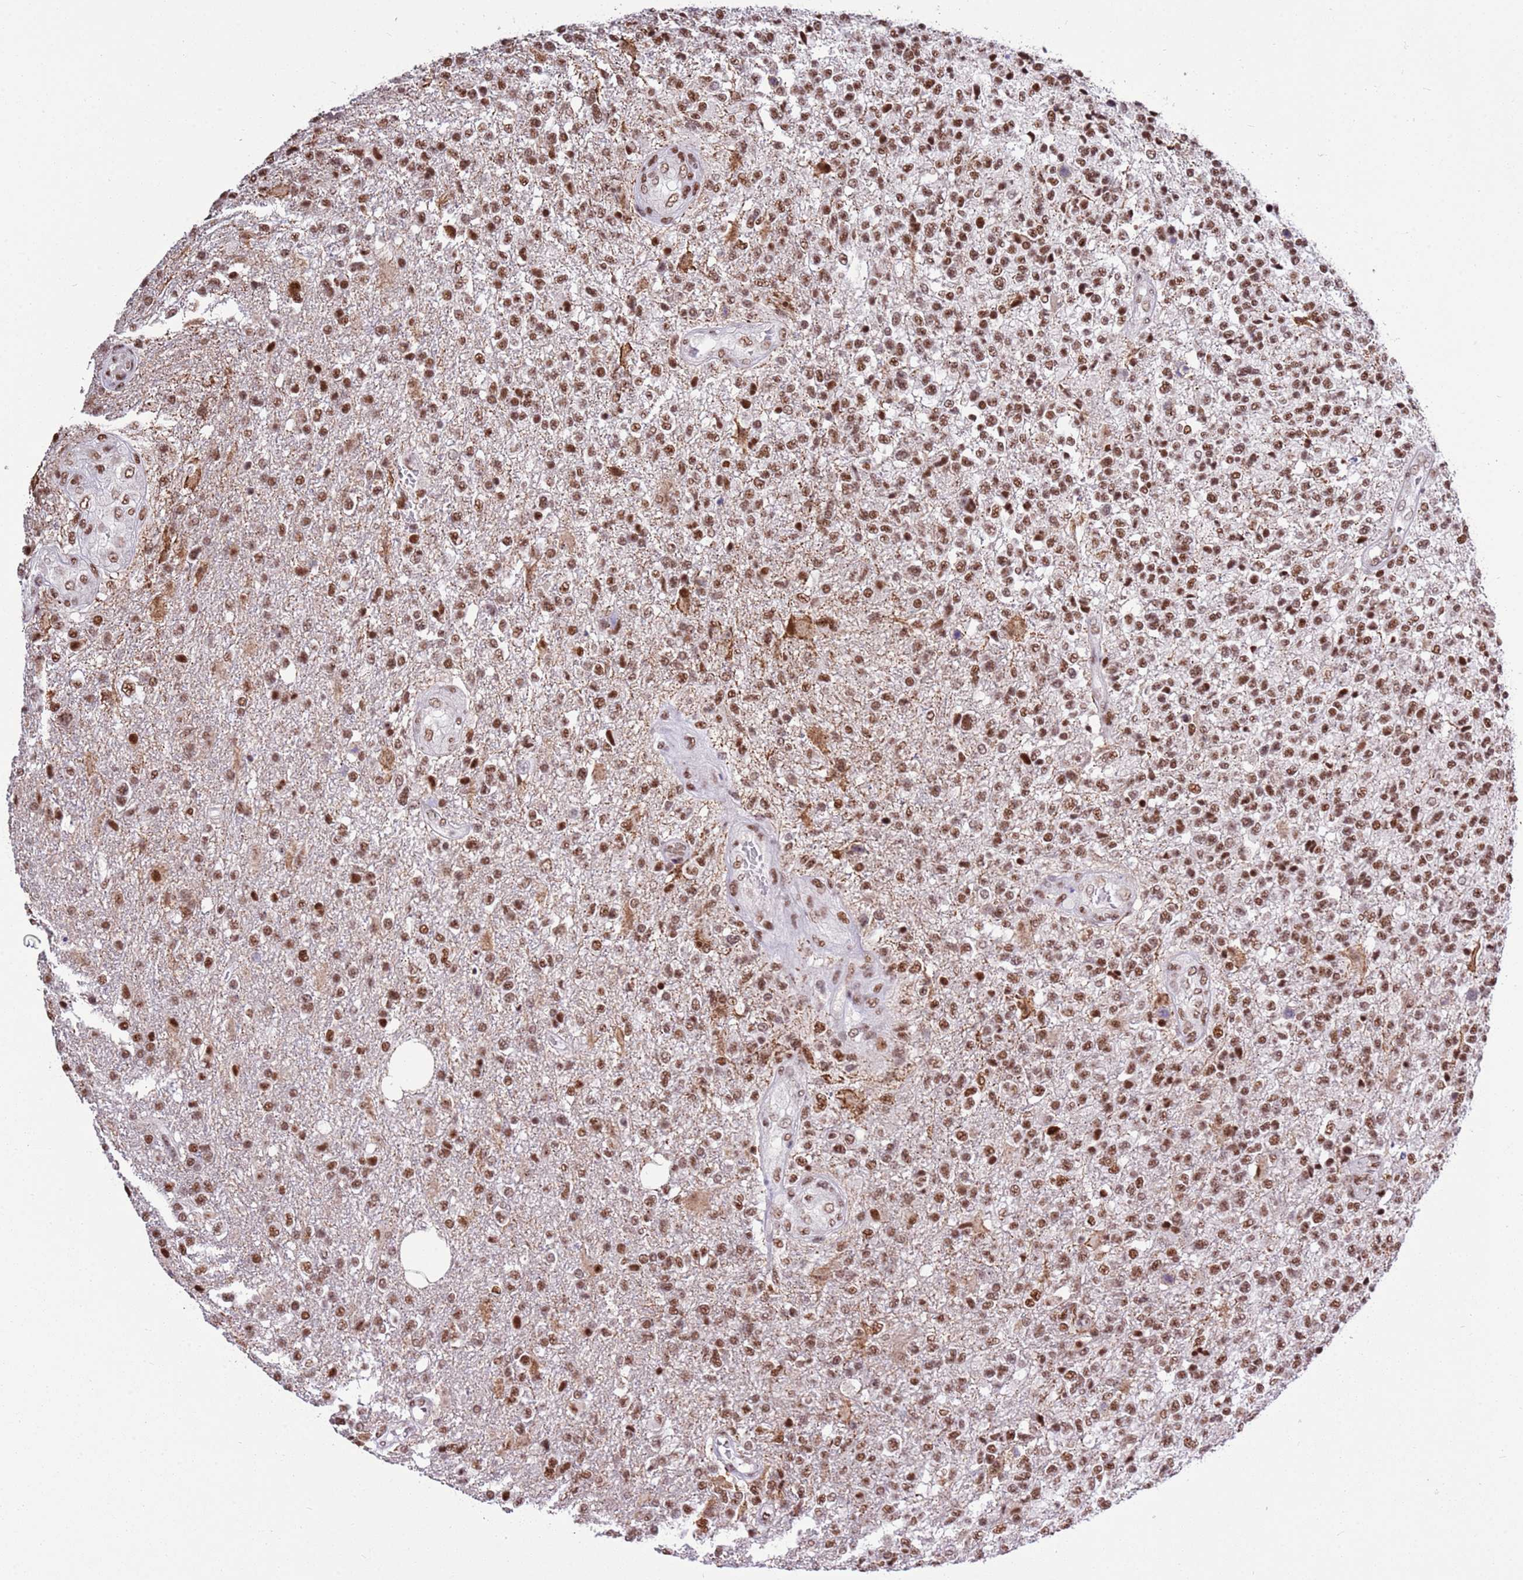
{"staining": {"intensity": "moderate", "quantity": ">75%", "location": "nuclear"}, "tissue": "glioma", "cell_type": "Tumor cells", "image_type": "cancer", "snomed": [{"axis": "morphology", "description": "Glioma, malignant, High grade"}, {"axis": "topography", "description": "Brain"}], "caption": "This image reveals malignant glioma (high-grade) stained with immunohistochemistry (IHC) to label a protein in brown. The nuclear of tumor cells show moderate positivity for the protein. Nuclei are counter-stained blue.", "gene": "AKAP8L", "patient": {"sex": "male", "age": 56}}